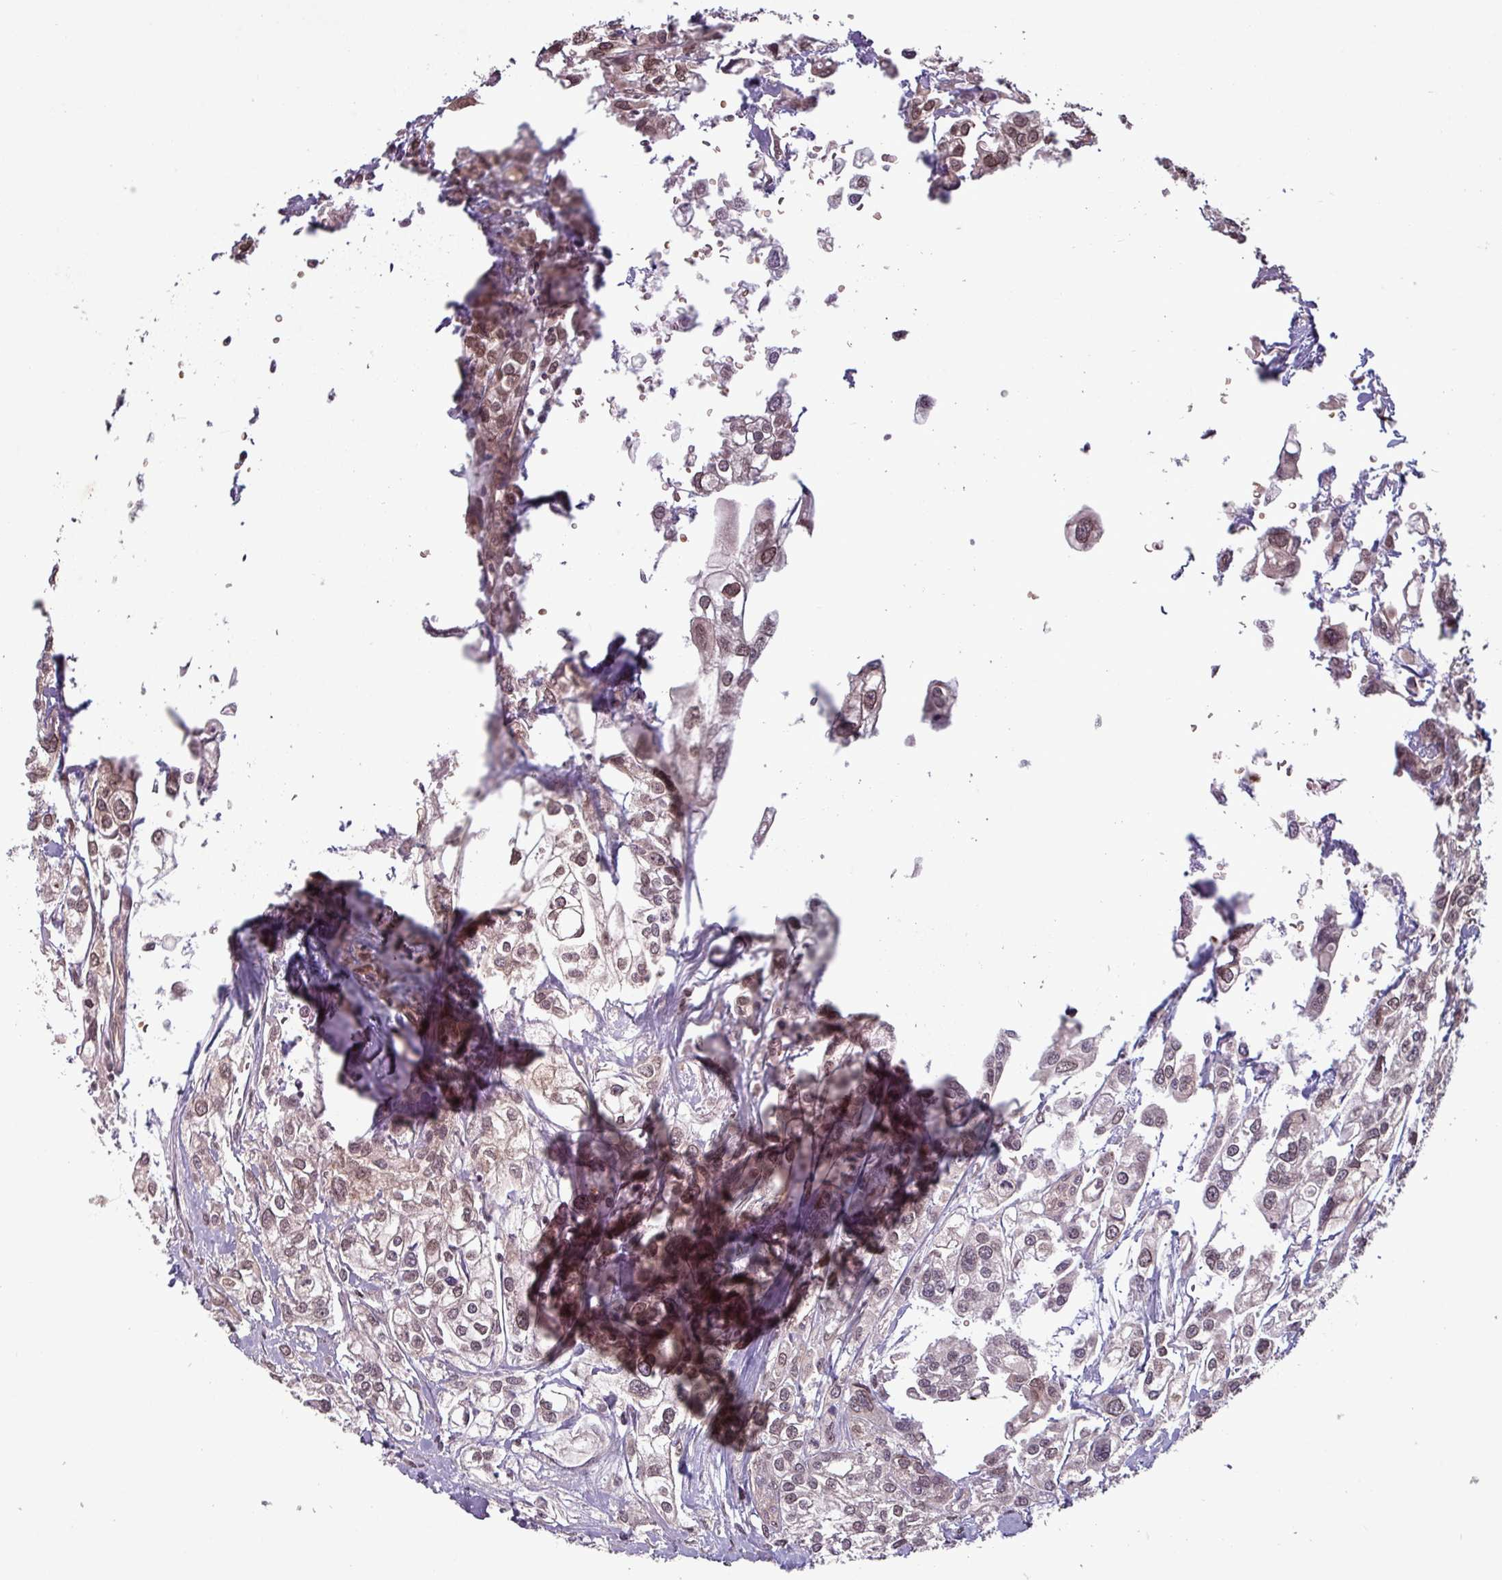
{"staining": {"intensity": "weak", "quantity": ">75%", "location": "nuclear"}, "tissue": "urothelial cancer", "cell_type": "Tumor cells", "image_type": "cancer", "snomed": [{"axis": "morphology", "description": "Urothelial carcinoma, High grade"}, {"axis": "topography", "description": "Urinary bladder"}], "caption": "The photomicrograph displays immunohistochemical staining of urothelial cancer. There is weak nuclear expression is appreciated in approximately >75% of tumor cells. (Brightfield microscopy of DAB IHC at high magnification).", "gene": "RBM4B", "patient": {"sex": "male", "age": 67}}